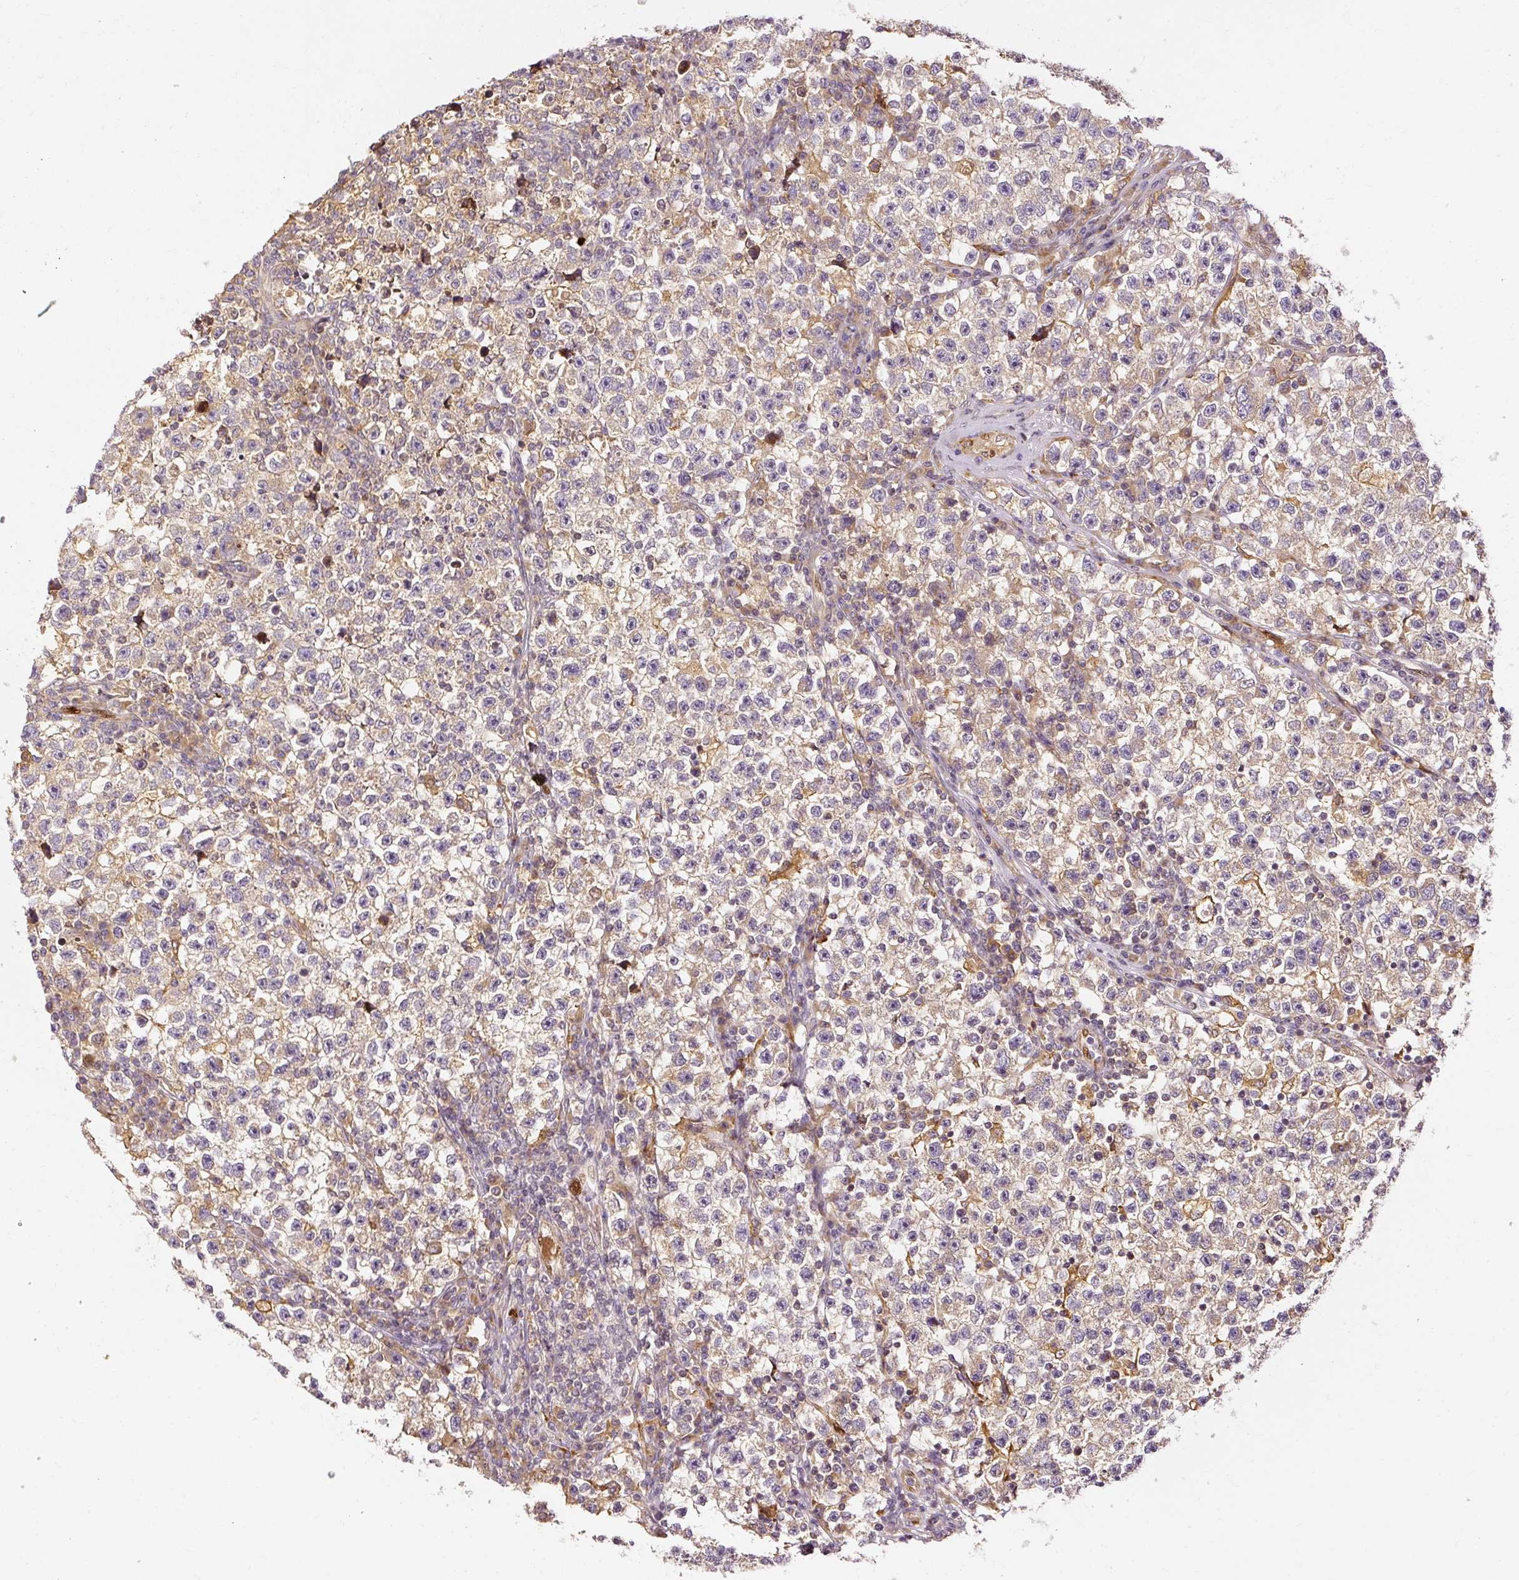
{"staining": {"intensity": "weak", "quantity": "25%-75%", "location": "cytoplasmic/membranous"}, "tissue": "testis cancer", "cell_type": "Tumor cells", "image_type": "cancer", "snomed": [{"axis": "morphology", "description": "Seminoma, NOS"}, {"axis": "topography", "description": "Testis"}], "caption": "IHC micrograph of human testis cancer (seminoma) stained for a protein (brown), which exhibits low levels of weak cytoplasmic/membranous expression in approximately 25%-75% of tumor cells.", "gene": "NAPA", "patient": {"sex": "male", "age": 22}}